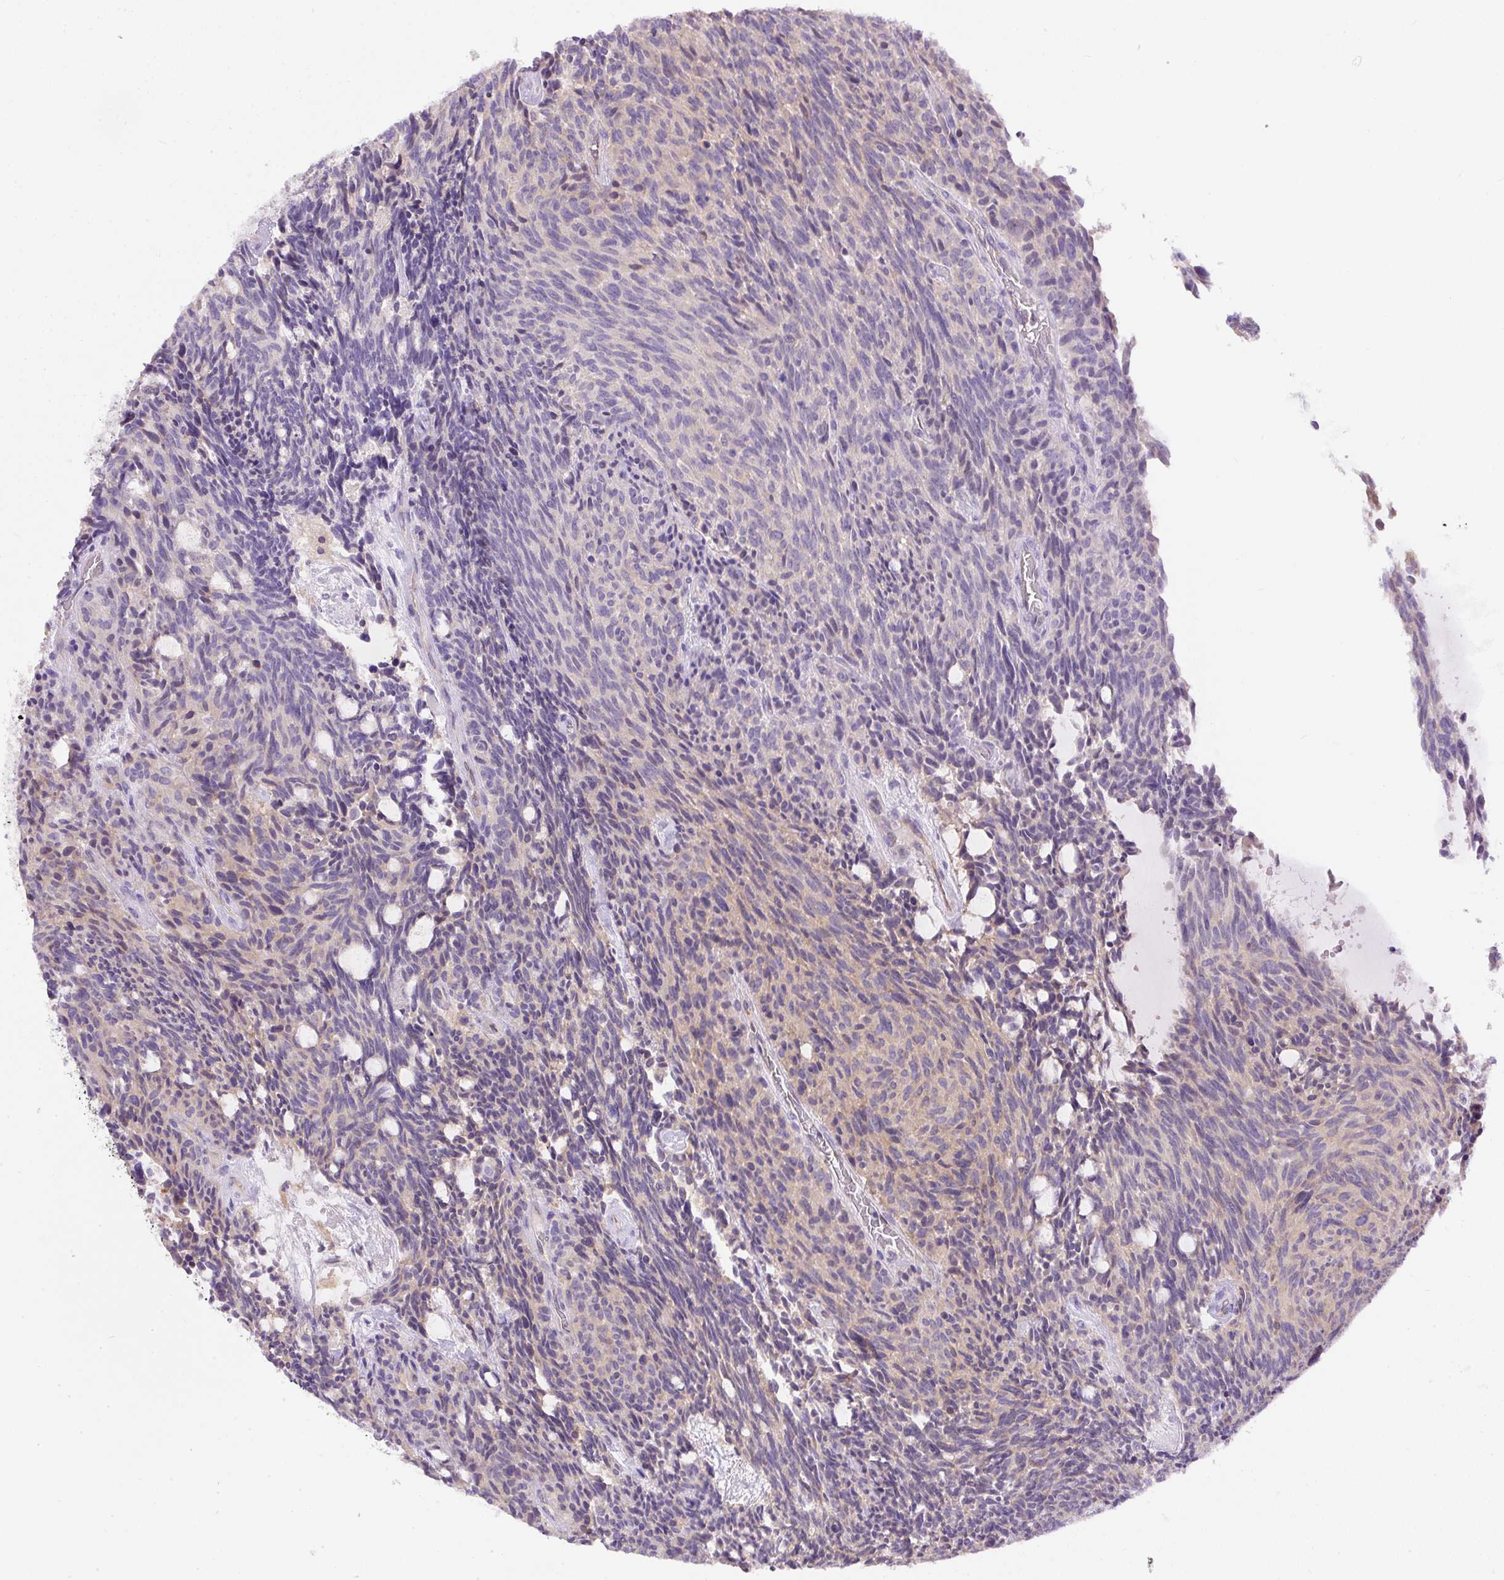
{"staining": {"intensity": "weak", "quantity": "<25%", "location": "cytoplasmic/membranous"}, "tissue": "carcinoid", "cell_type": "Tumor cells", "image_type": "cancer", "snomed": [{"axis": "morphology", "description": "Carcinoid, malignant, NOS"}, {"axis": "topography", "description": "Pancreas"}], "caption": "This is an IHC image of carcinoid (malignant). There is no expression in tumor cells.", "gene": "DAPK1", "patient": {"sex": "female", "age": 54}}